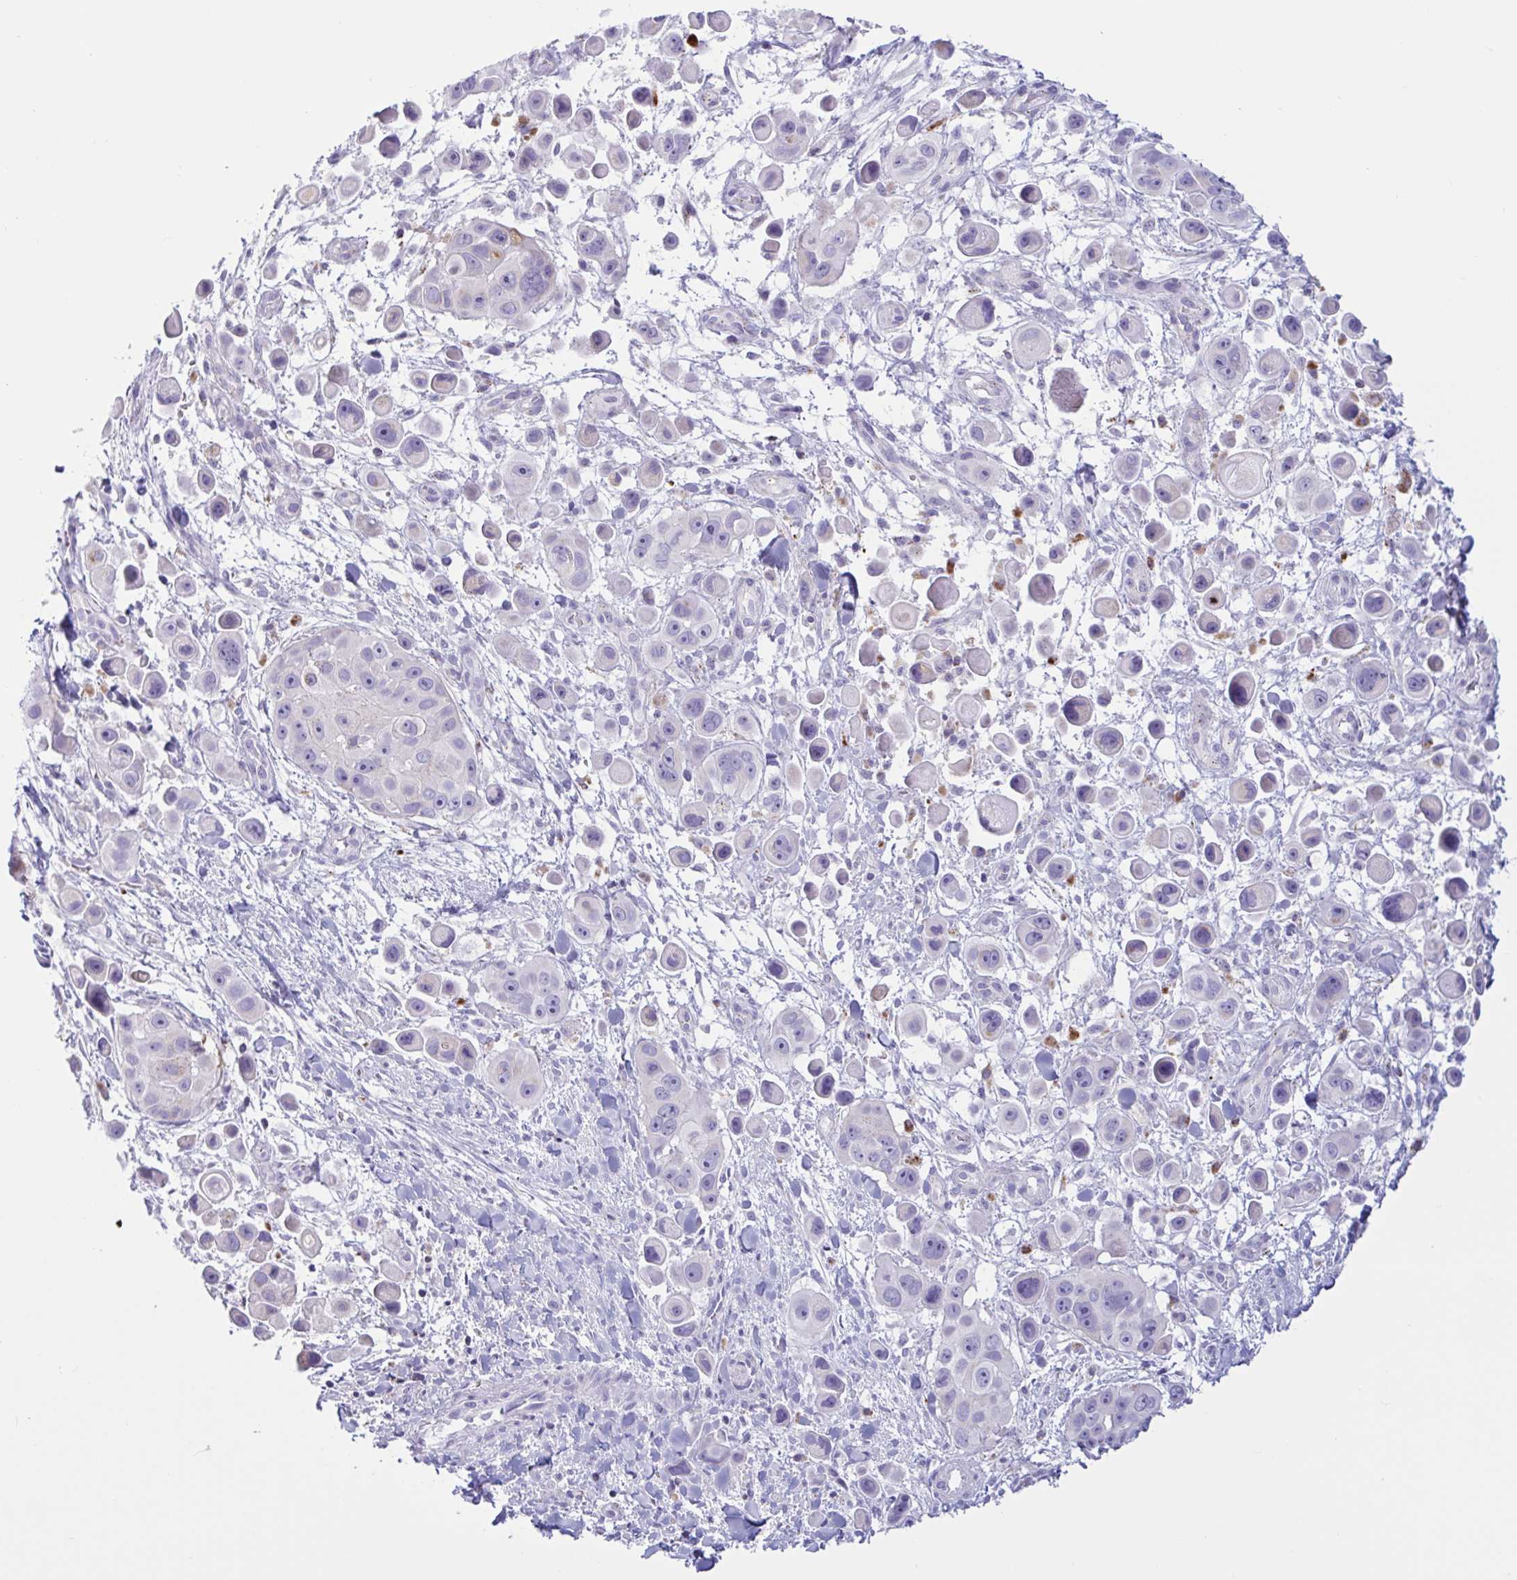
{"staining": {"intensity": "negative", "quantity": "none", "location": "none"}, "tissue": "skin cancer", "cell_type": "Tumor cells", "image_type": "cancer", "snomed": [{"axis": "morphology", "description": "Squamous cell carcinoma, NOS"}, {"axis": "topography", "description": "Skin"}], "caption": "Tumor cells show no significant protein positivity in skin squamous cell carcinoma. (IHC, brightfield microscopy, high magnification).", "gene": "XCL1", "patient": {"sex": "male", "age": 67}}